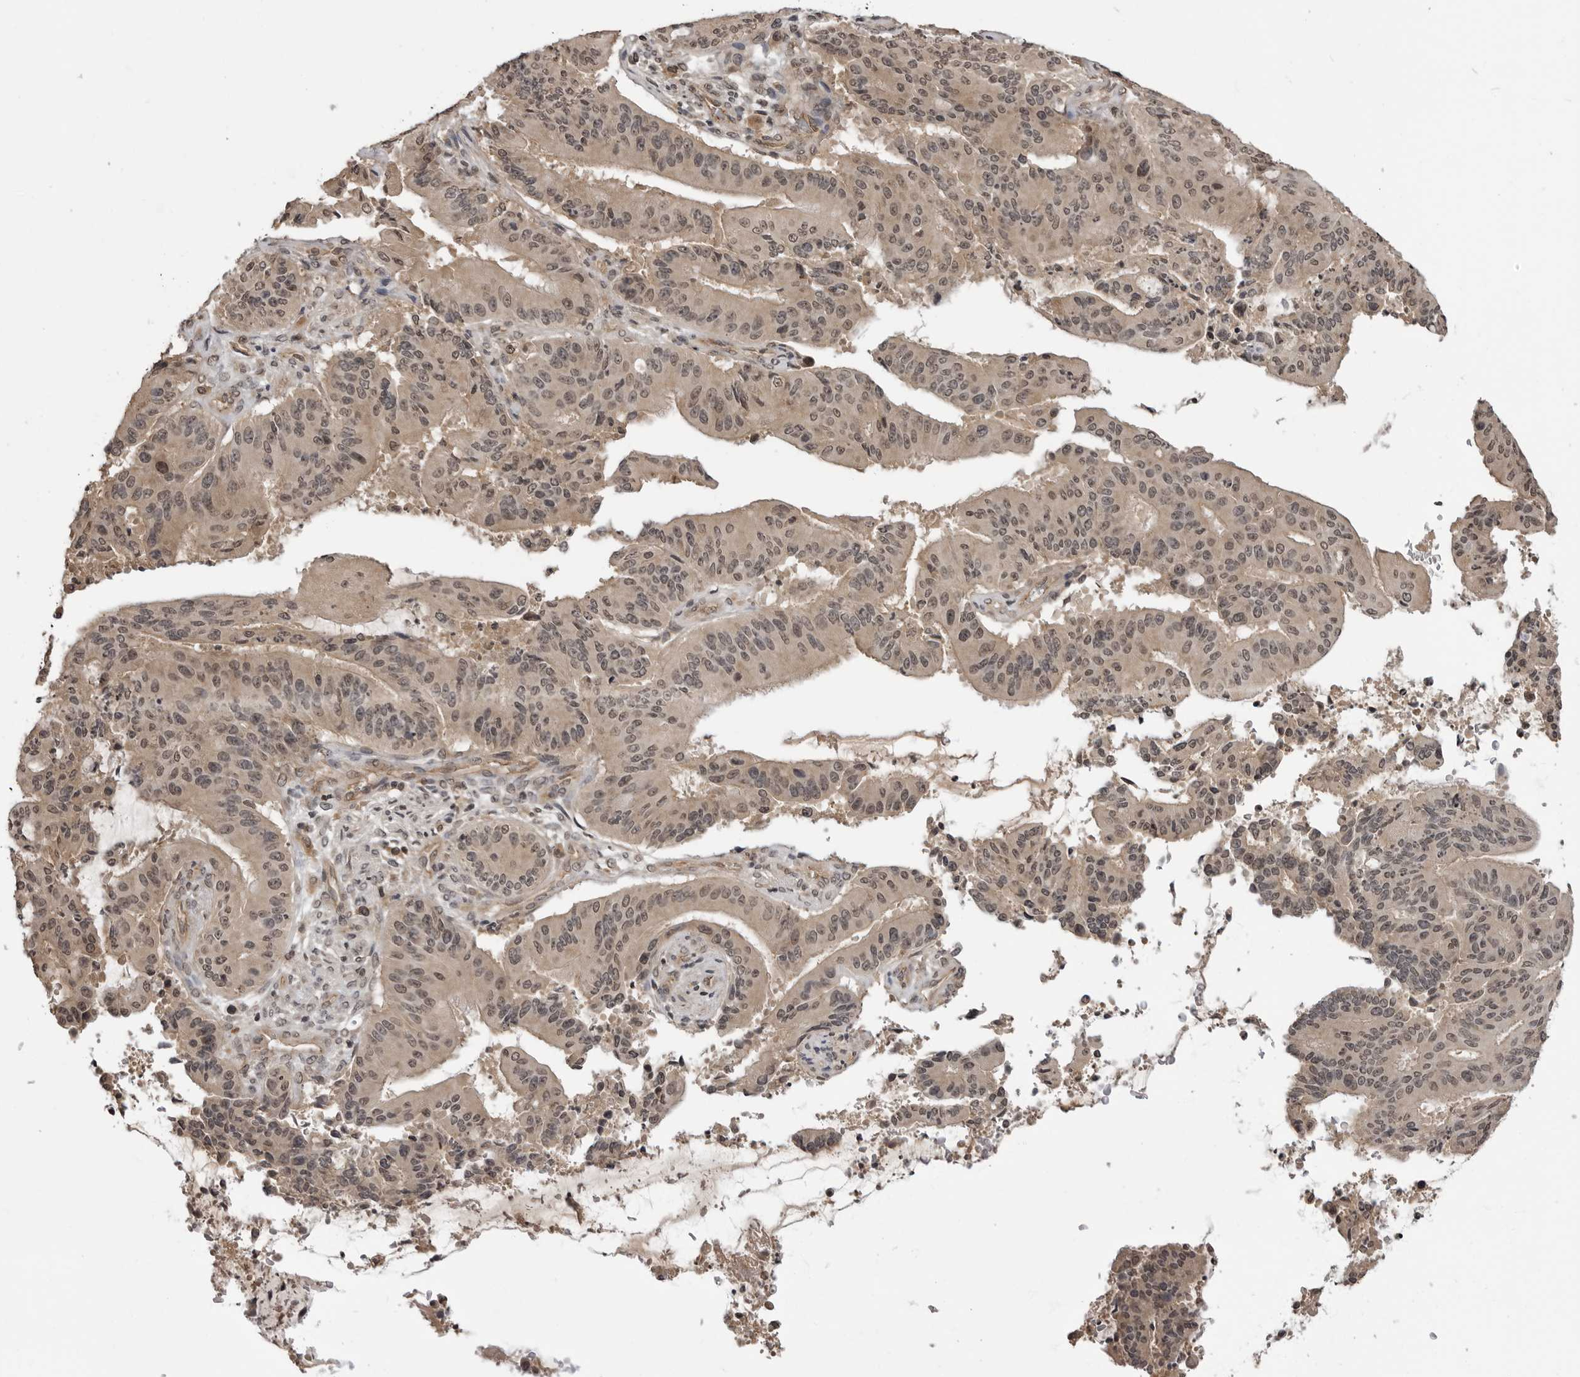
{"staining": {"intensity": "moderate", "quantity": "25%-75%", "location": "cytoplasmic/membranous,nuclear"}, "tissue": "liver cancer", "cell_type": "Tumor cells", "image_type": "cancer", "snomed": [{"axis": "morphology", "description": "Normal tissue, NOS"}, {"axis": "morphology", "description": "Cholangiocarcinoma"}, {"axis": "topography", "description": "Liver"}, {"axis": "topography", "description": "Peripheral nerve tissue"}], "caption": "High-power microscopy captured an immunohistochemistry histopathology image of cholangiocarcinoma (liver), revealing moderate cytoplasmic/membranous and nuclear positivity in about 25%-75% of tumor cells. (DAB IHC with brightfield microscopy, high magnification).", "gene": "IL24", "patient": {"sex": "female", "age": 73}}